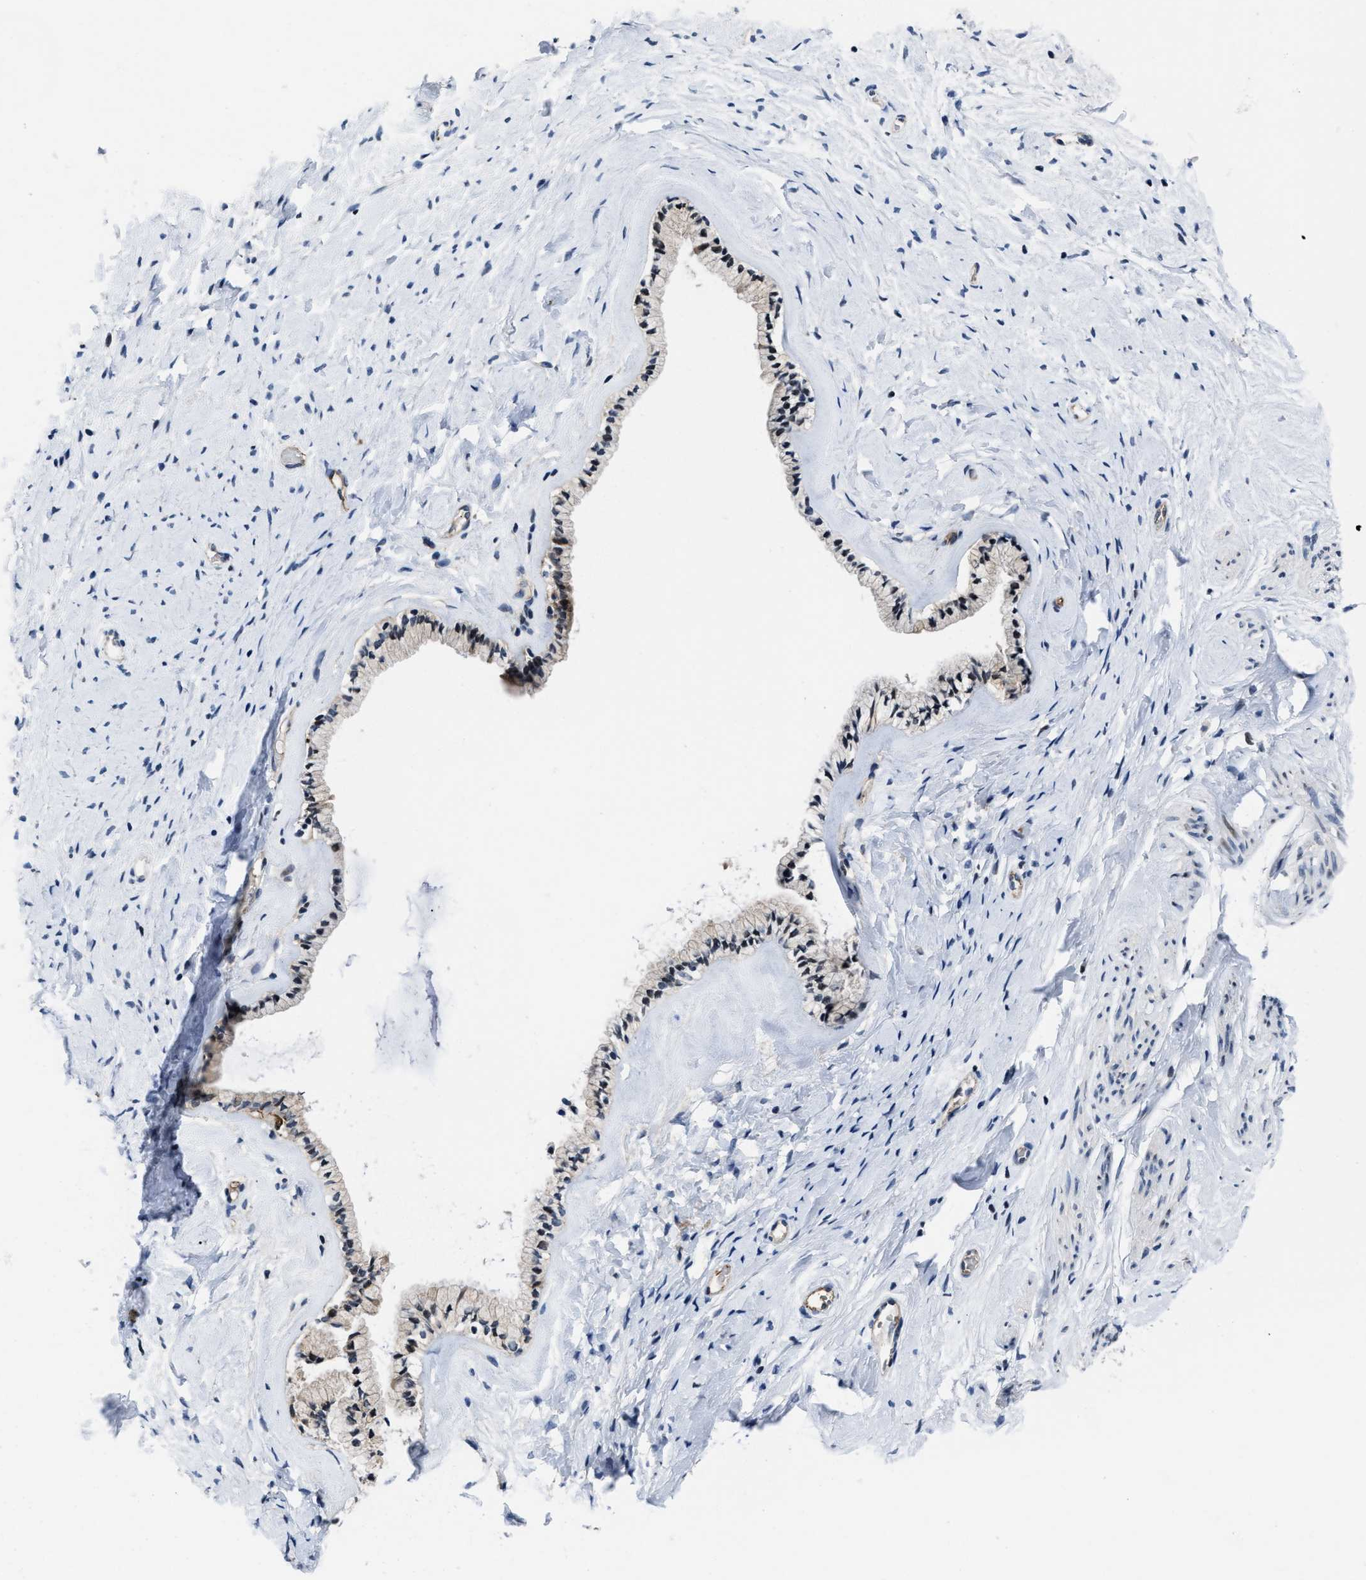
{"staining": {"intensity": "weak", "quantity": "<25%", "location": "cytoplasmic/membranous"}, "tissue": "cervix", "cell_type": "Glandular cells", "image_type": "normal", "snomed": [{"axis": "morphology", "description": "Normal tissue, NOS"}, {"axis": "topography", "description": "Cervix"}], "caption": "IHC photomicrograph of benign human cervix stained for a protein (brown), which reveals no expression in glandular cells.", "gene": "MARCKSL1", "patient": {"sex": "female", "age": 72}}